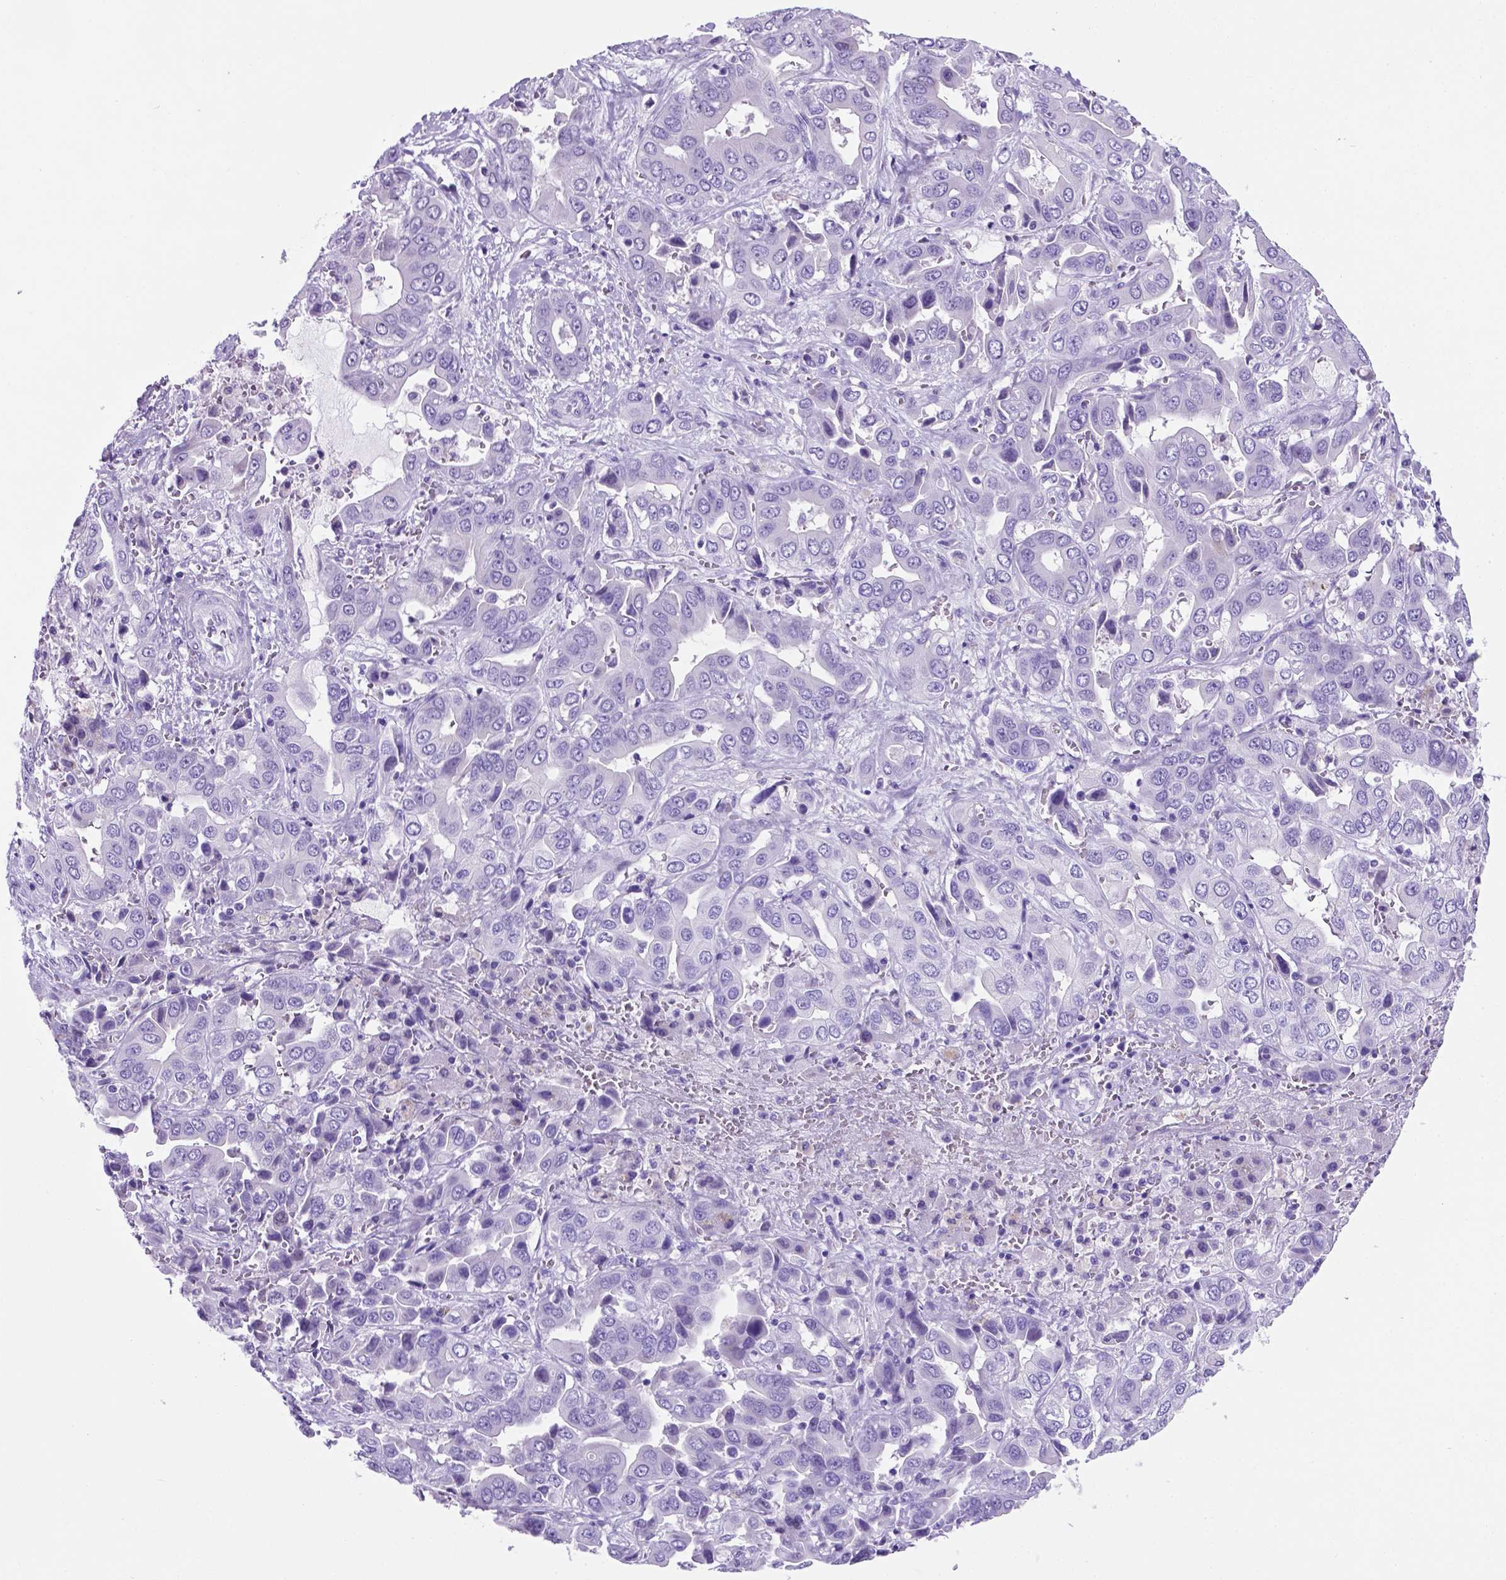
{"staining": {"intensity": "negative", "quantity": "none", "location": "none"}, "tissue": "liver cancer", "cell_type": "Tumor cells", "image_type": "cancer", "snomed": [{"axis": "morphology", "description": "Cholangiocarcinoma"}, {"axis": "topography", "description": "Liver"}], "caption": "IHC photomicrograph of liver cancer (cholangiocarcinoma) stained for a protein (brown), which reveals no expression in tumor cells.", "gene": "C17orf107", "patient": {"sex": "female", "age": 52}}